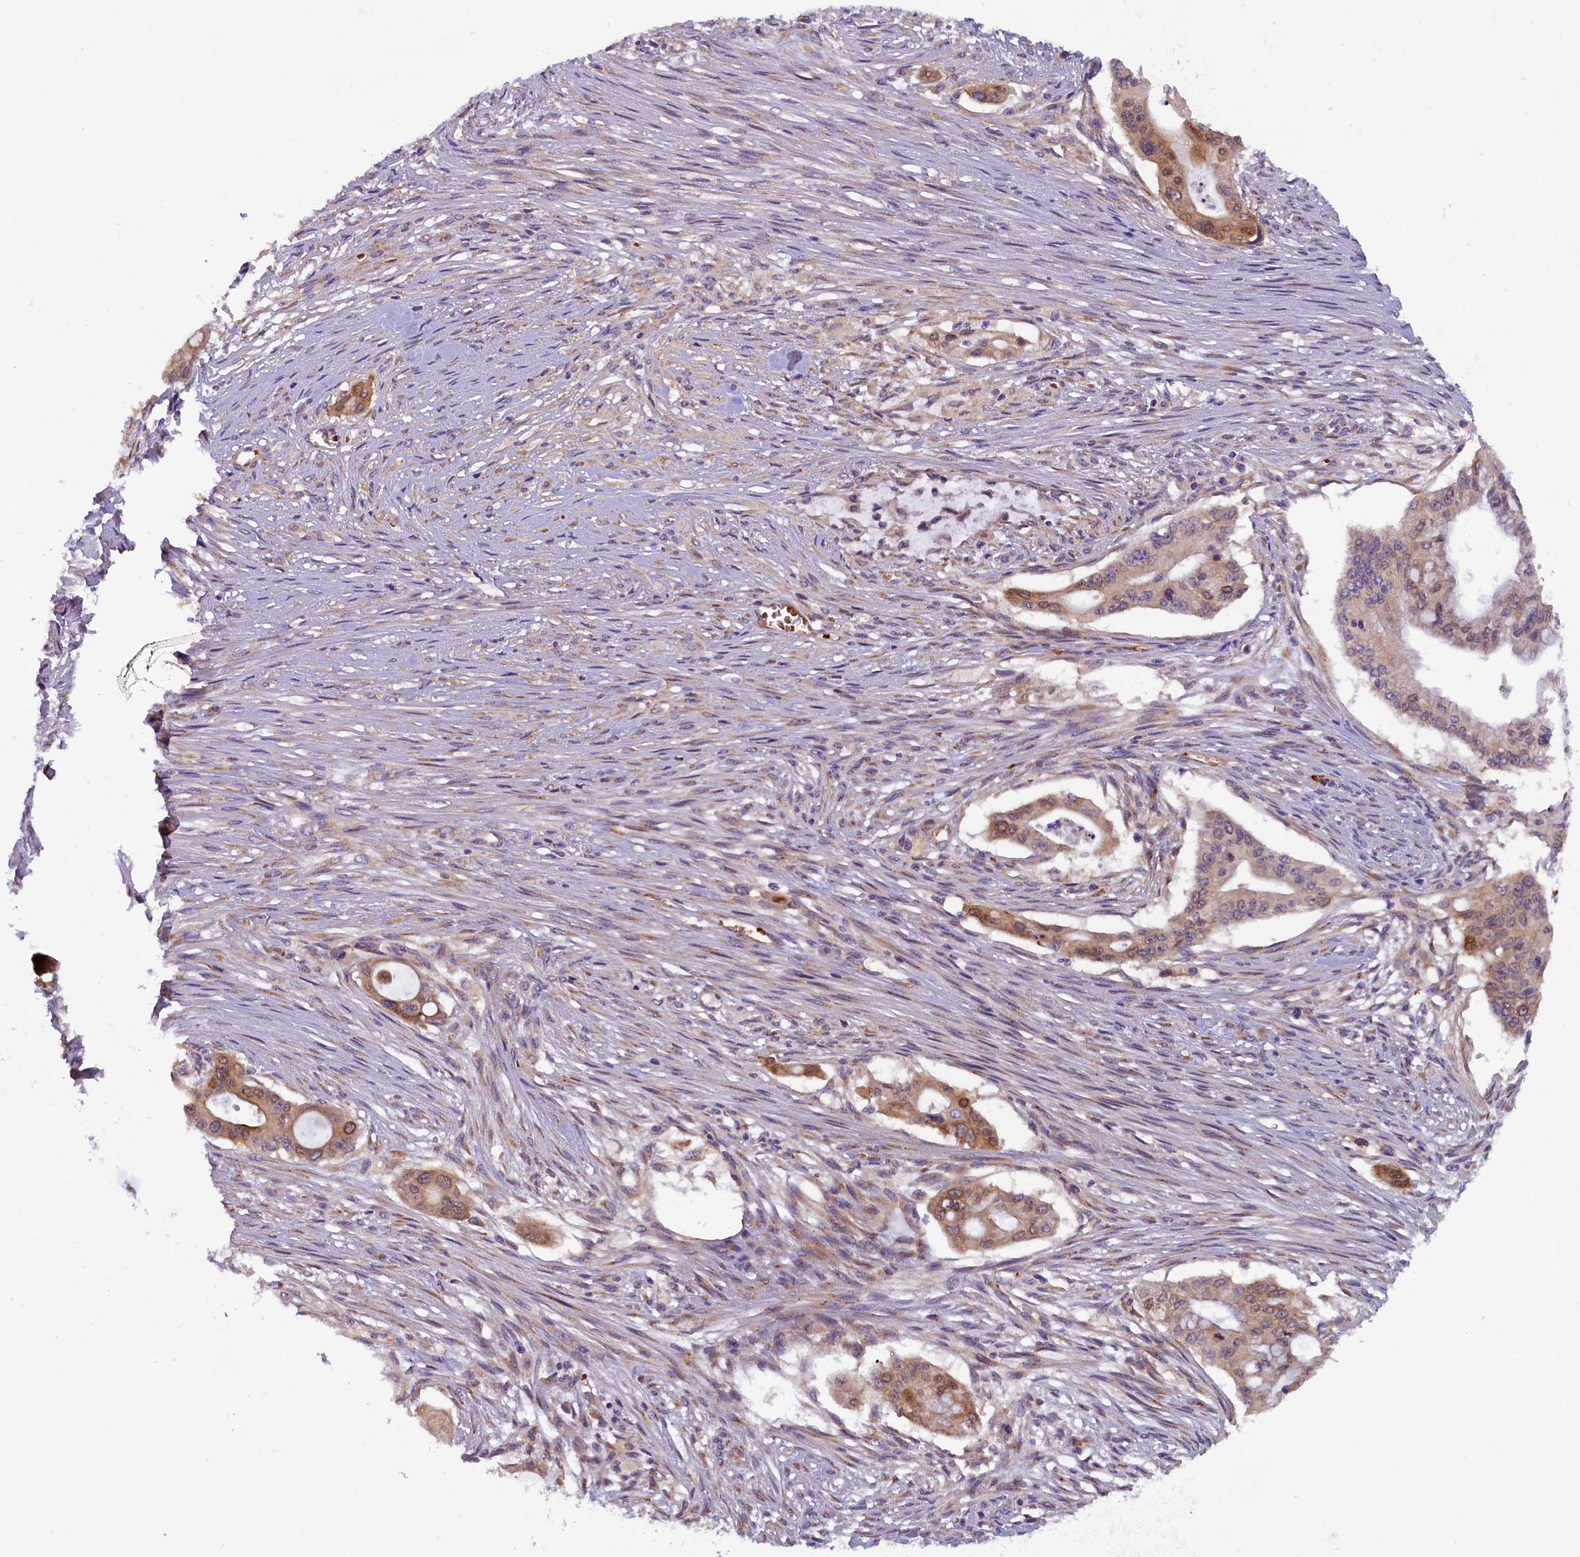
{"staining": {"intensity": "moderate", "quantity": ">75%", "location": "cytoplasmic/membranous"}, "tissue": "pancreatic cancer", "cell_type": "Tumor cells", "image_type": "cancer", "snomed": [{"axis": "morphology", "description": "Adenocarcinoma, NOS"}, {"axis": "topography", "description": "Pancreas"}], "caption": "Protein staining exhibits moderate cytoplasmic/membranous staining in about >75% of tumor cells in adenocarcinoma (pancreatic).", "gene": "CCDC9B", "patient": {"sex": "male", "age": 46}}